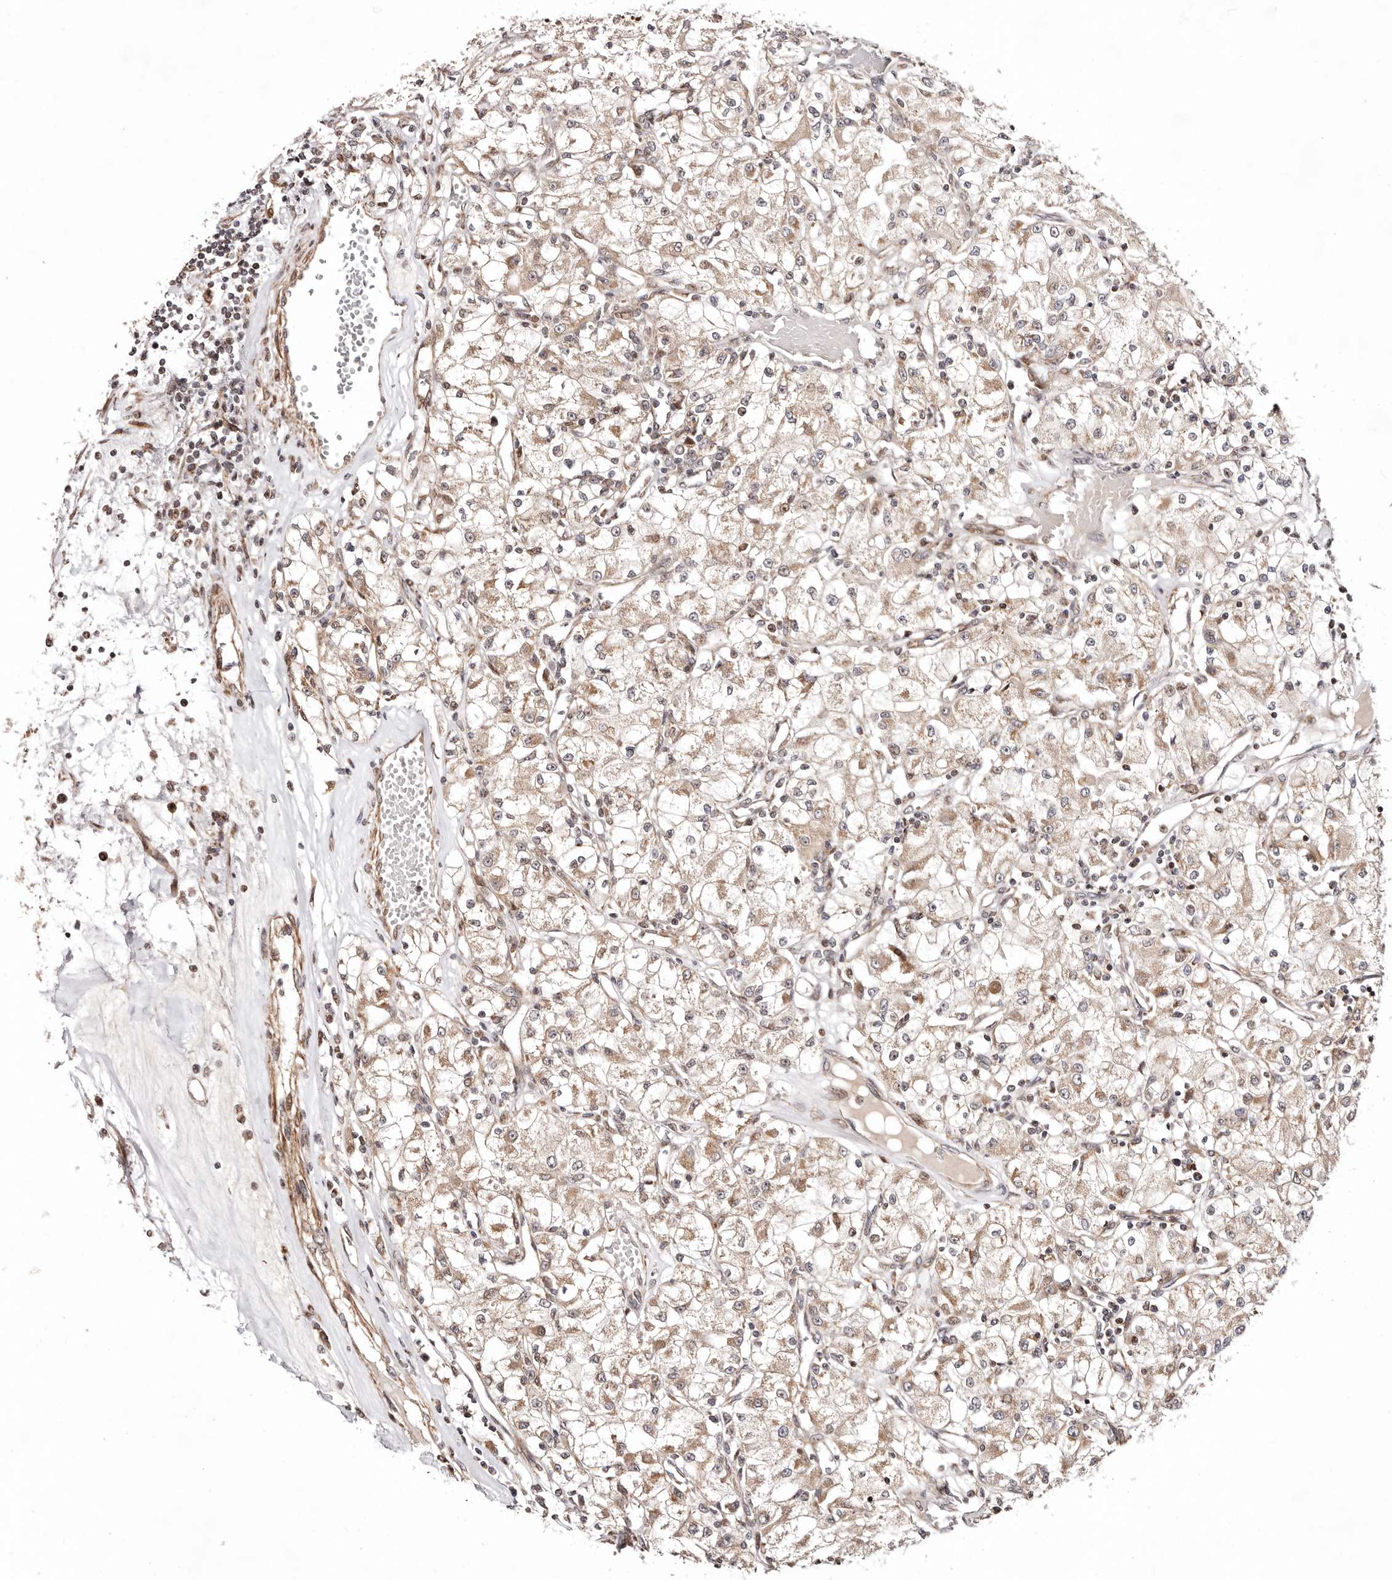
{"staining": {"intensity": "weak", "quantity": ">75%", "location": "cytoplasmic/membranous"}, "tissue": "renal cancer", "cell_type": "Tumor cells", "image_type": "cancer", "snomed": [{"axis": "morphology", "description": "Adenocarcinoma, NOS"}, {"axis": "topography", "description": "Kidney"}], "caption": "The immunohistochemical stain shows weak cytoplasmic/membranous positivity in tumor cells of renal adenocarcinoma tissue.", "gene": "HIVEP3", "patient": {"sex": "female", "age": 59}}